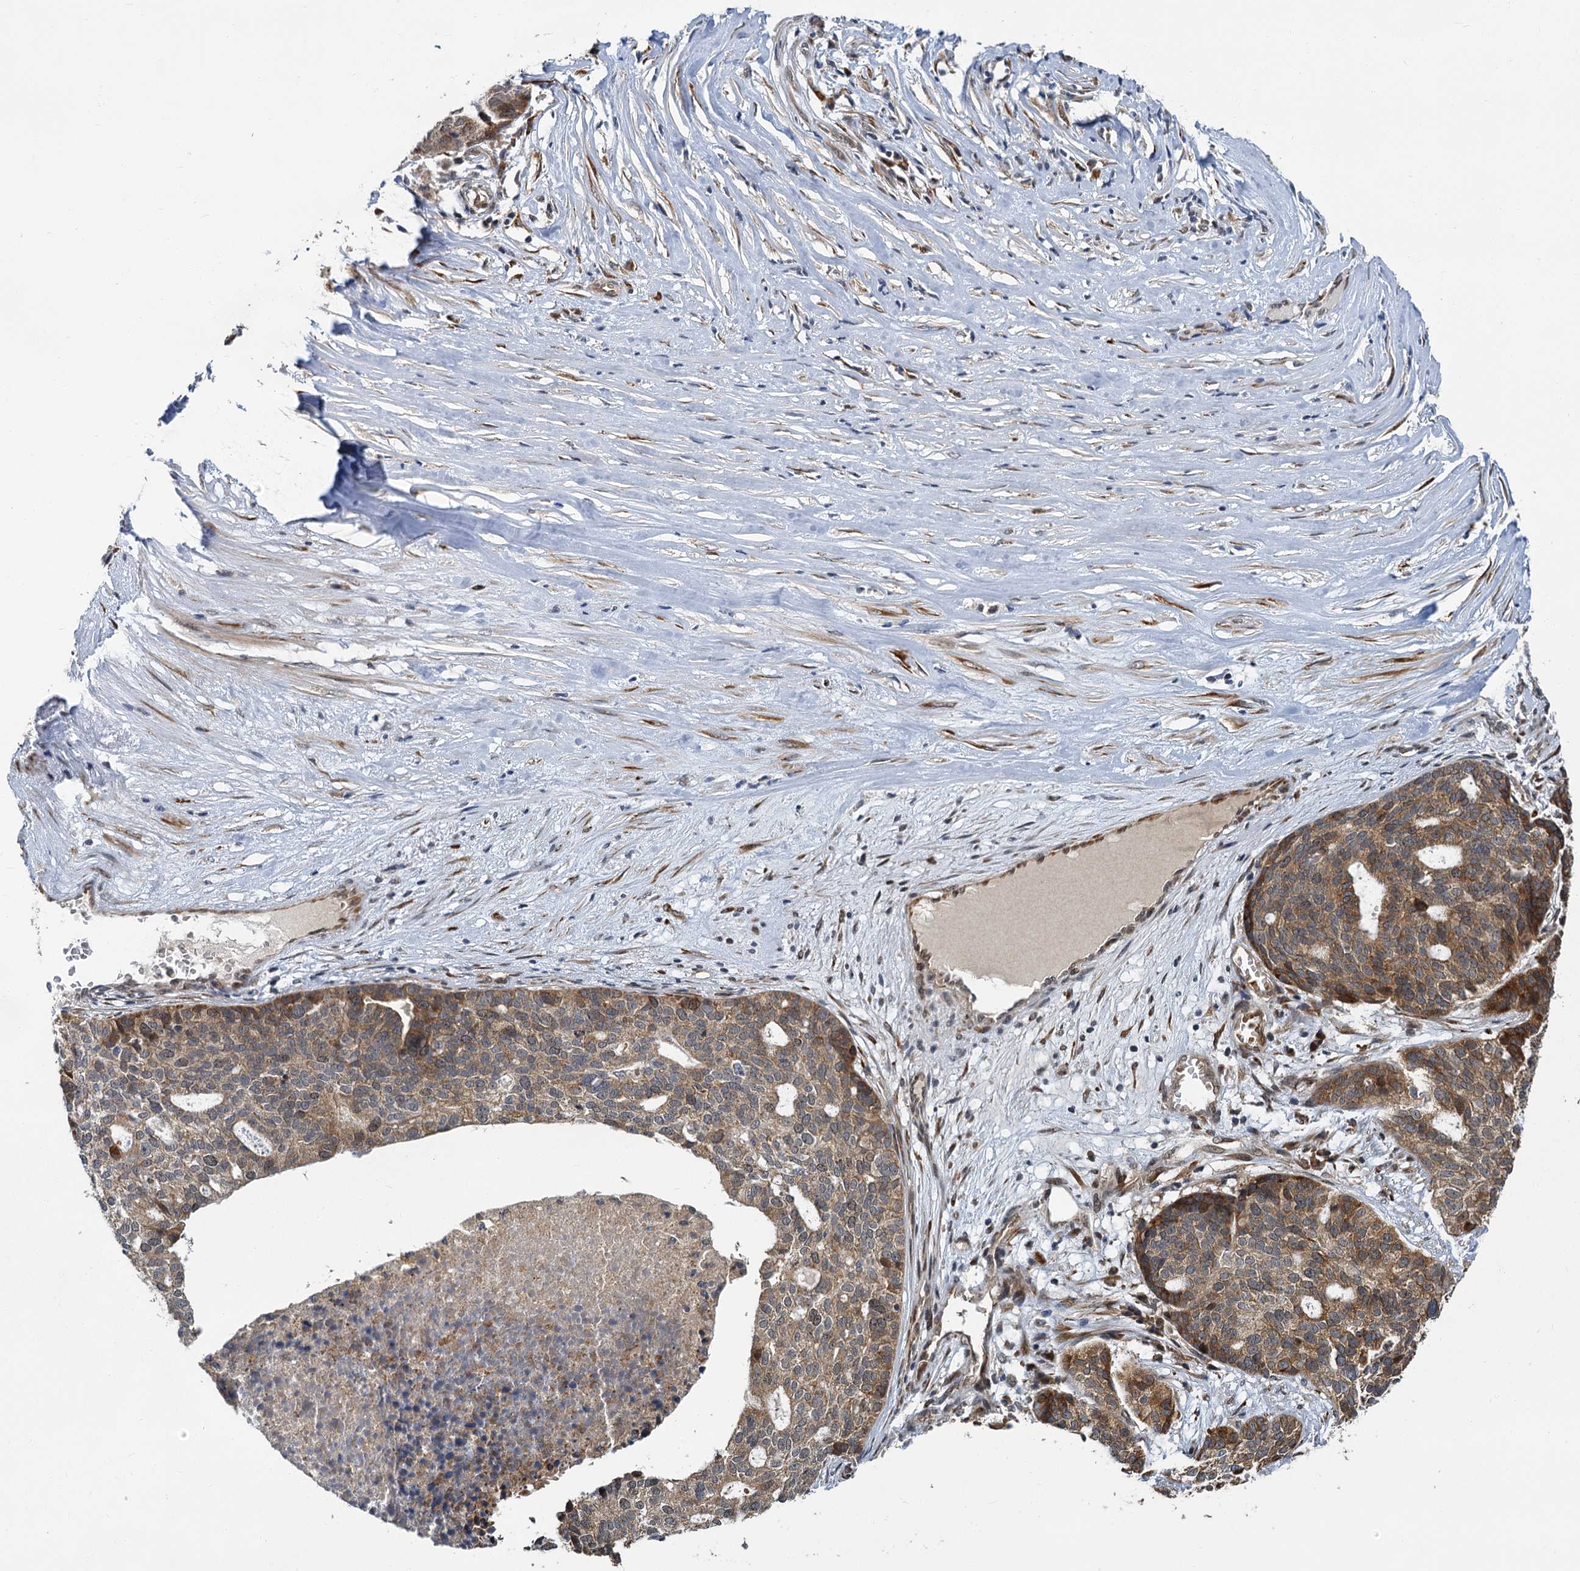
{"staining": {"intensity": "moderate", "quantity": ">75%", "location": "cytoplasmic/membranous"}, "tissue": "ovarian cancer", "cell_type": "Tumor cells", "image_type": "cancer", "snomed": [{"axis": "morphology", "description": "Cystadenocarcinoma, serous, NOS"}, {"axis": "topography", "description": "Ovary"}], "caption": "A brown stain shows moderate cytoplasmic/membranous expression of a protein in ovarian cancer tumor cells.", "gene": "APBA2", "patient": {"sex": "female", "age": 59}}